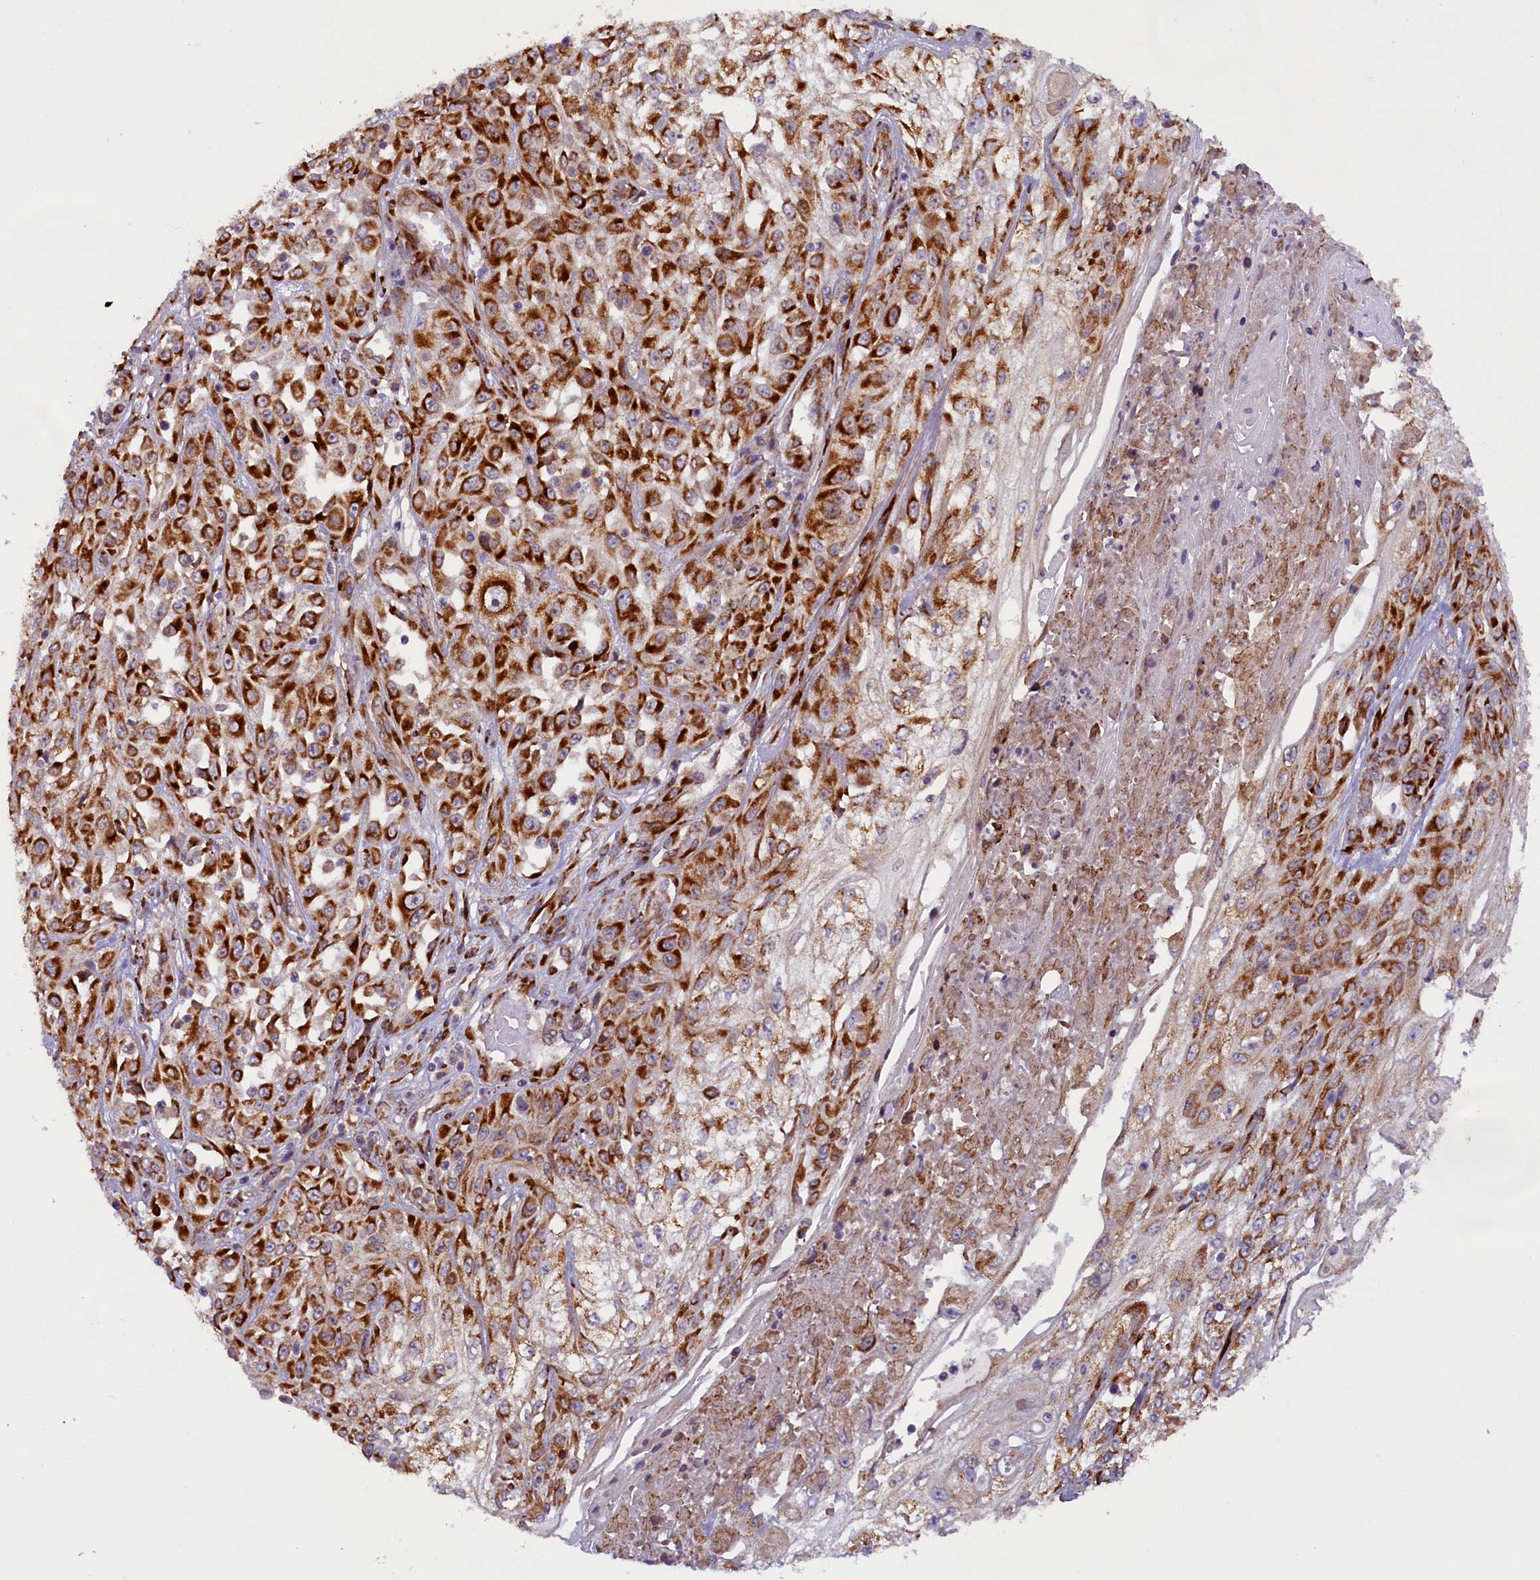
{"staining": {"intensity": "strong", "quantity": ">75%", "location": "cytoplasmic/membranous"}, "tissue": "skin cancer", "cell_type": "Tumor cells", "image_type": "cancer", "snomed": [{"axis": "morphology", "description": "Squamous cell carcinoma, NOS"}, {"axis": "morphology", "description": "Squamous cell carcinoma, metastatic, NOS"}, {"axis": "topography", "description": "Skin"}, {"axis": "topography", "description": "Lymph node"}], "caption": "A brown stain labels strong cytoplasmic/membranous expression of a protein in skin cancer (squamous cell carcinoma) tumor cells.", "gene": "SSC5D", "patient": {"sex": "male", "age": 75}}